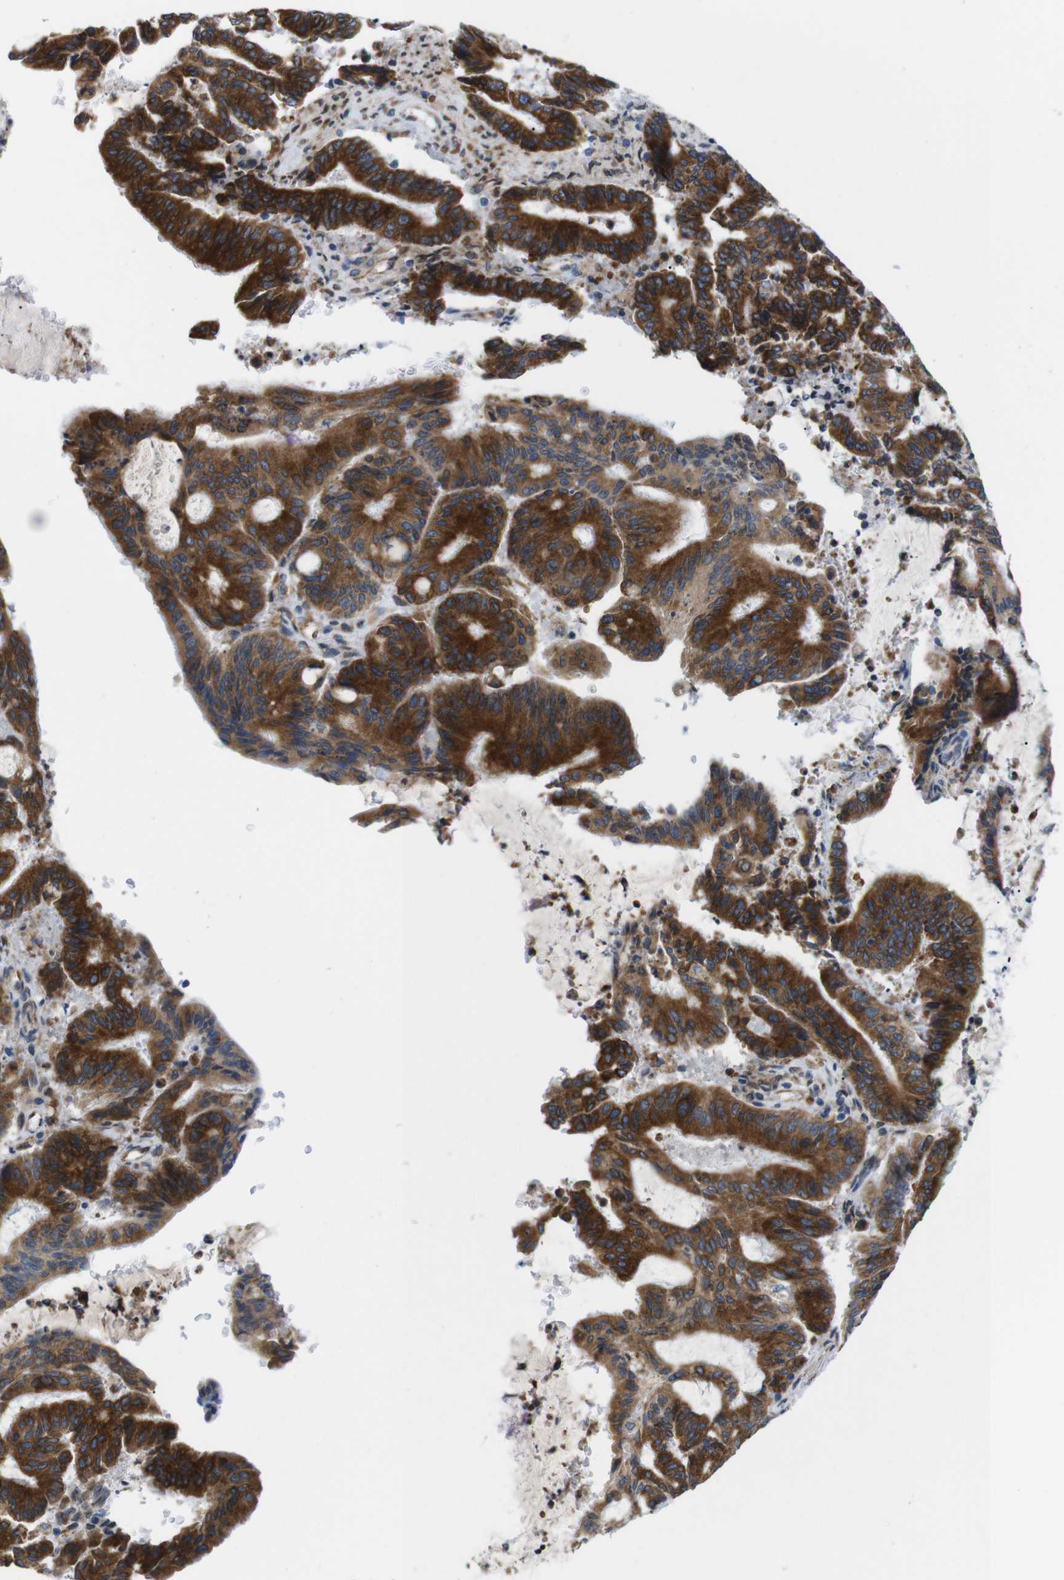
{"staining": {"intensity": "strong", "quantity": ">75%", "location": "cytoplasmic/membranous"}, "tissue": "liver cancer", "cell_type": "Tumor cells", "image_type": "cancer", "snomed": [{"axis": "morphology", "description": "Cholangiocarcinoma"}, {"axis": "topography", "description": "Liver"}], "caption": "Immunohistochemistry image of human cholangiocarcinoma (liver) stained for a protein (brown), which shows high levels of strong cytoplasmic/membranous positivity in approximately >75% of tumor cells.", "gene": "HACD3", "patient": {"sex": "female", "age": 73}}